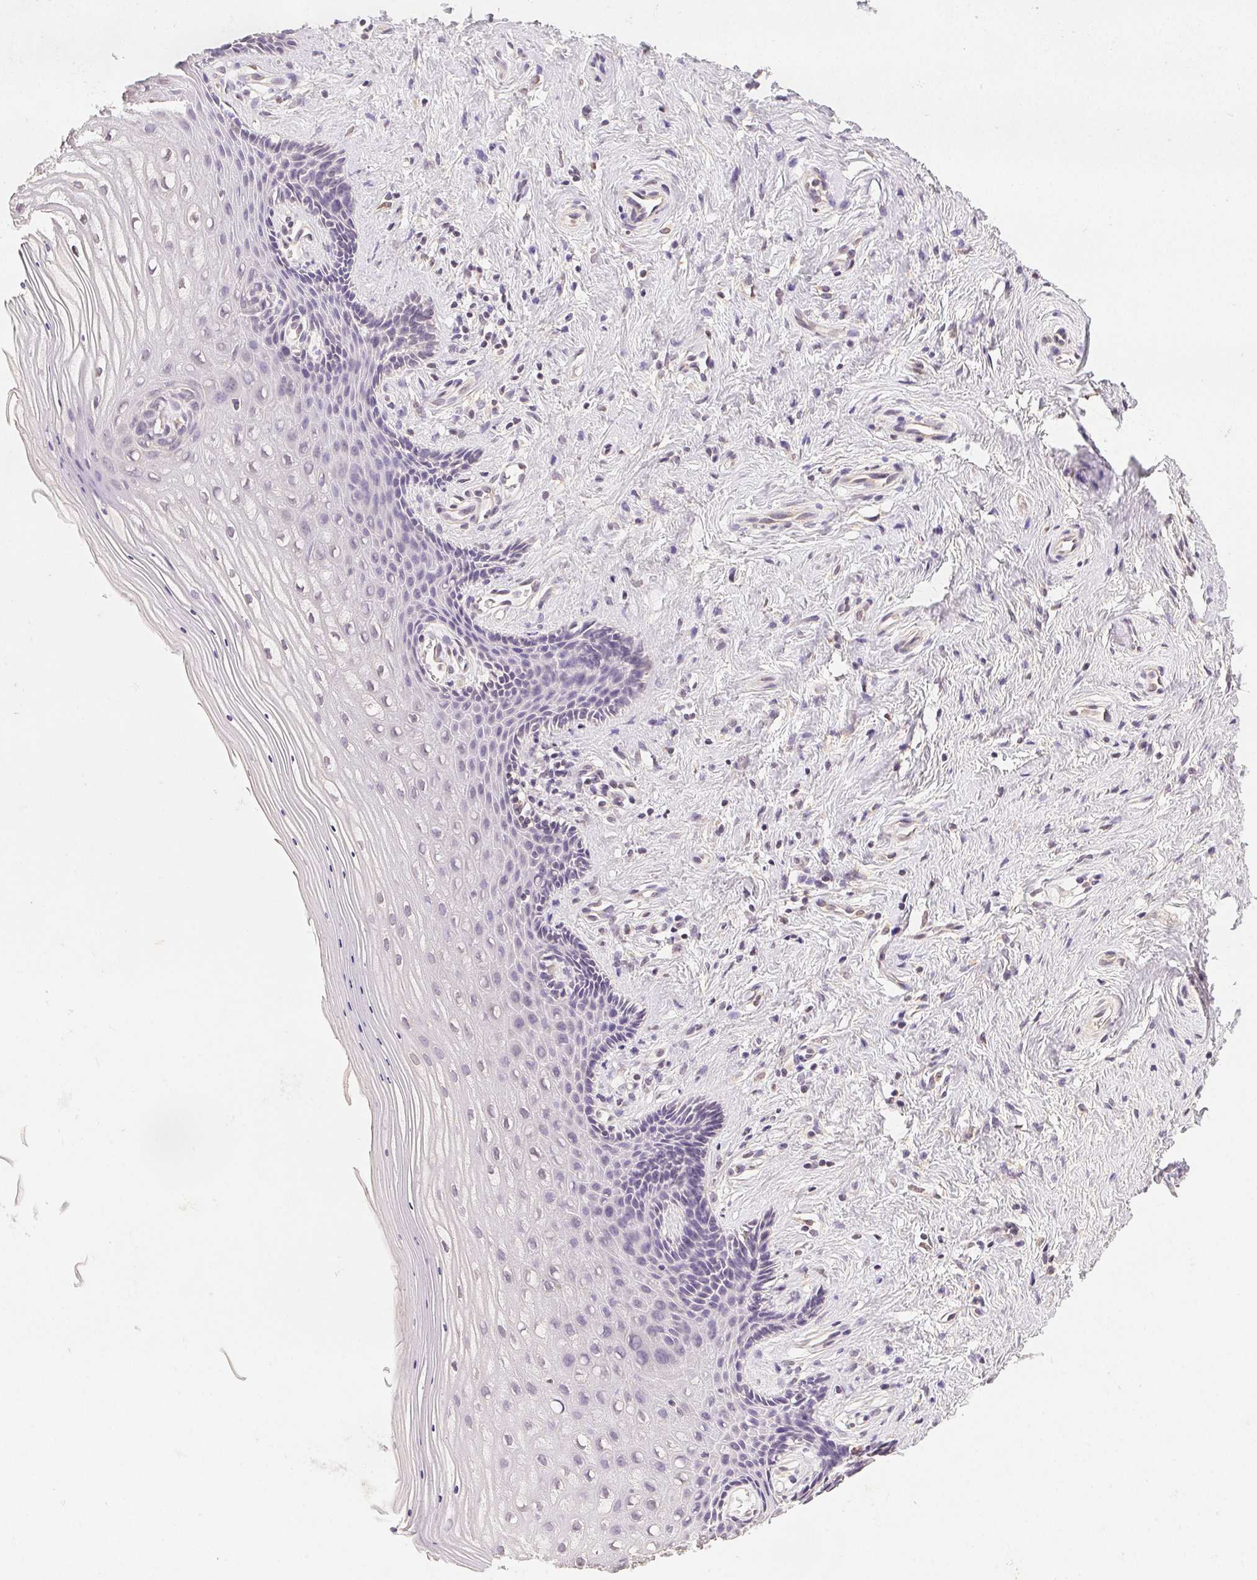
{"staining": {"intensity": "negative", "quantity": "none", "location": "none"}, "tissue": "vagina", "cell_type": "Squamous epithelial cells", "image_type": "normal", "snomed": [{"axis": "morphology", "description": "Normal tissue, NOS"}, {"axis": "topography", "description": "Vagina"}], "caption": "DAB immunohistochemical staining of normal vagina demonstrates no significant positivity in squamous epithelial cells. (Immunohistochemistry, brightfield microscopy, high magnification).", "gene": "SEZ6L2", "patient": {"sex": "female", "age": 42}}